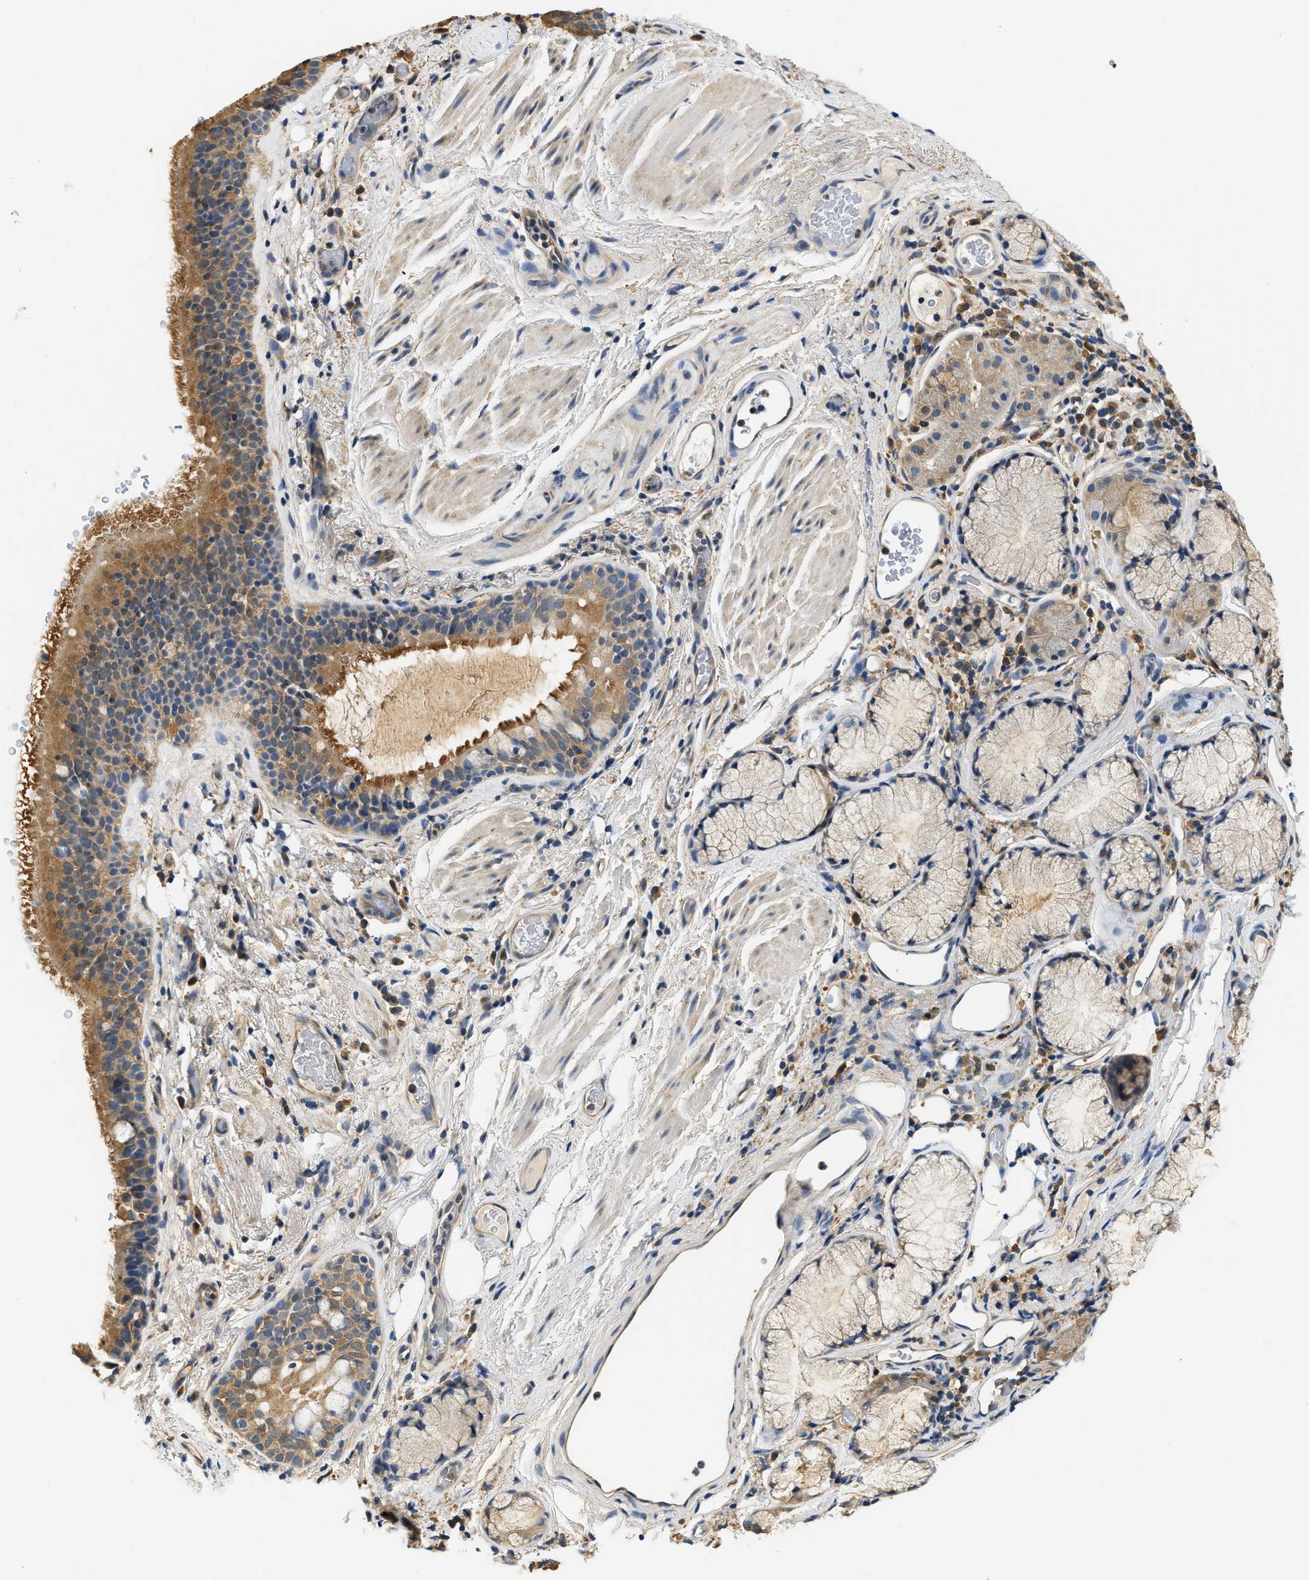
{"staining": {"intensity": "moderate", "quantity": ">75%", "location": "cytoplasmic/membranous"}, "tissue": "bronchus", "cell_type": "Respiratory epithelial cells", "image_type": "normal", "snomed": [{"axis": "morphology", "description": "Normal tissue, NOS"}, {"axis": "morphology", "description": "Inflammation, NOS"}, {"axis": "topography", "description": "Cartilage tissue"}, {"axis": "topography", "description": "Bronchus"}], "caption": "High-magnification brightfield microscopy of normal bronchus stained with DAB (3,3'-diaminobenzidine) (brown) and counterstained with hematoxylin (blue). respiratory epithelial cells exhibit moderate cytoplasmic/membranous positivity is seen in about>75% of cells.", "gene": "BCL7C", "patient": {"sex": "male", "age": 77}}